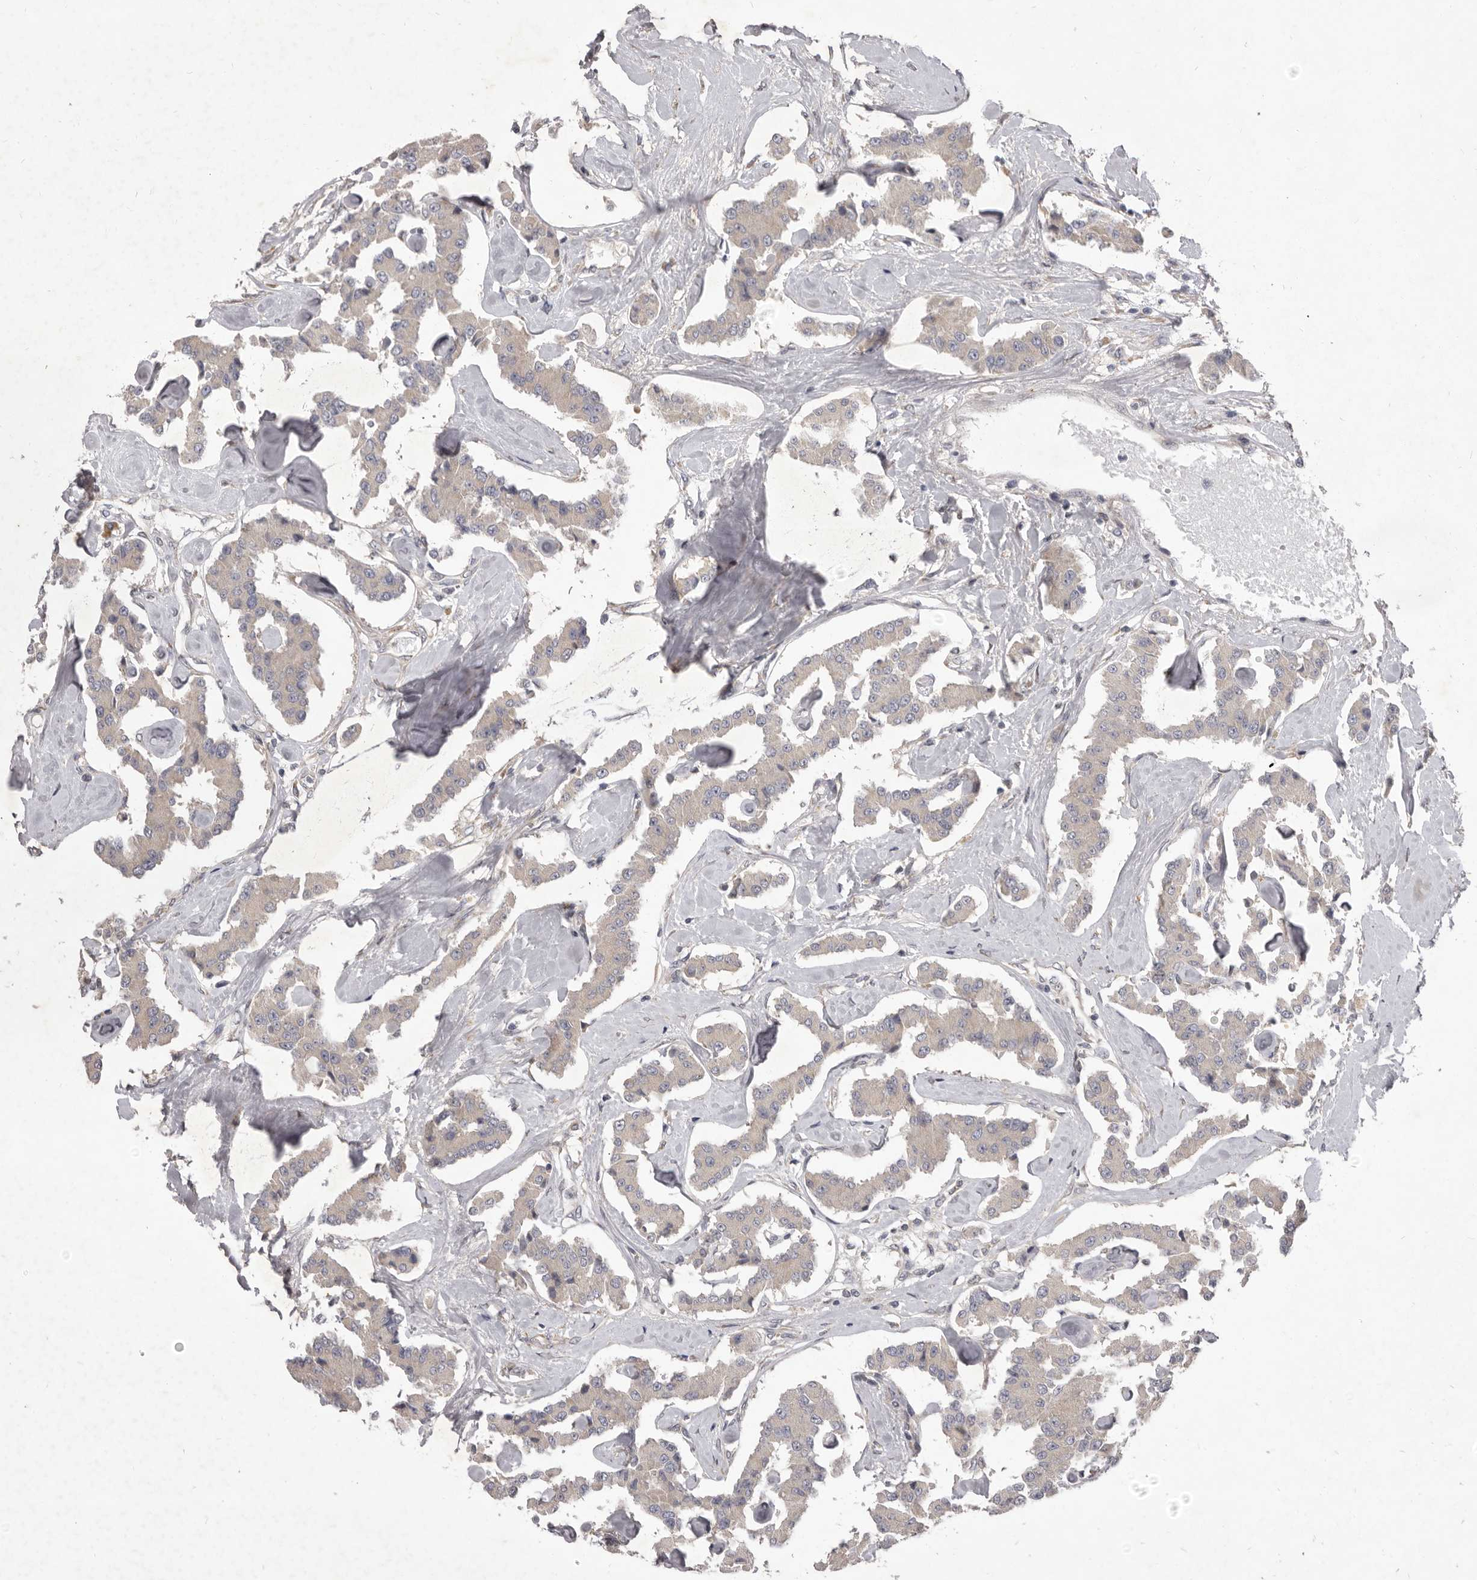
{"staining": {"intensity": "negative", "quantity": "none", "location": "none"}, "tissue": "carcinoid", "cell_type": "Tumor cells", "image_type": "cancer", "snomed": [{"axis": "morphology", "description": "Carcinoid, malignant, NOS"}, {"axis": "topography", "description": "Pancreas"}], "caption": "This is an immunohistochemistry (IHC) image of carcinoid. There is no staining in tumor cells.", "gene": "TBC1D8B", "patient": {"sex": "male", "age": 41}}